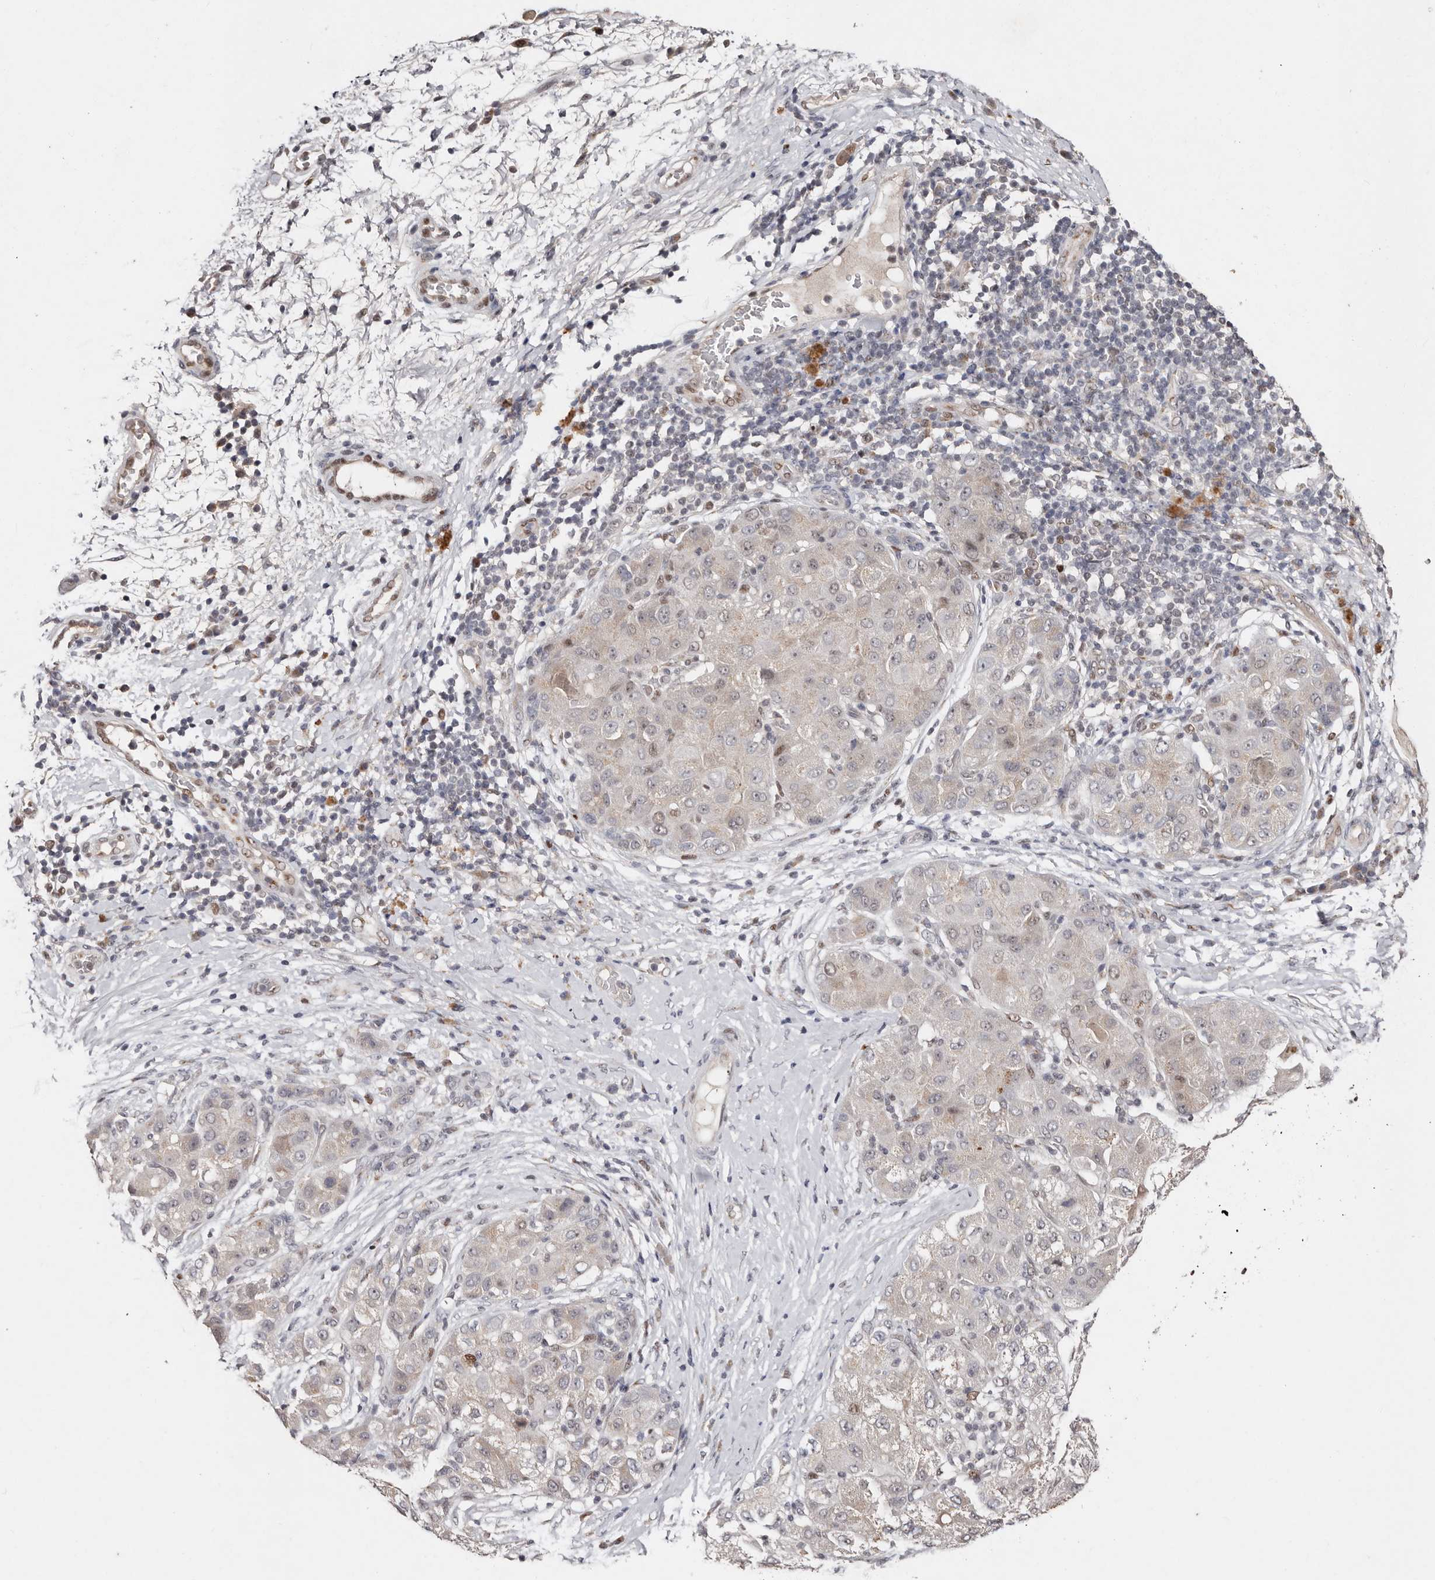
{"staining": {"intensity": "negative", "quantity": "none", "location": "none"}, "tissue": "liver cancer", "cell_type": "Tumor cells", "image_type": "cancer", "snomed": [{"axis": "morphology", "description": "Carcinoma, Hepatocellular, NOS"}, {"axis": "topography", "description": "Liver"}], "caption": "There is no significant positivity in tumor cells of liver cancer.", "gene": "KLF7", "patient": {"sex": "male", "age": 80}}